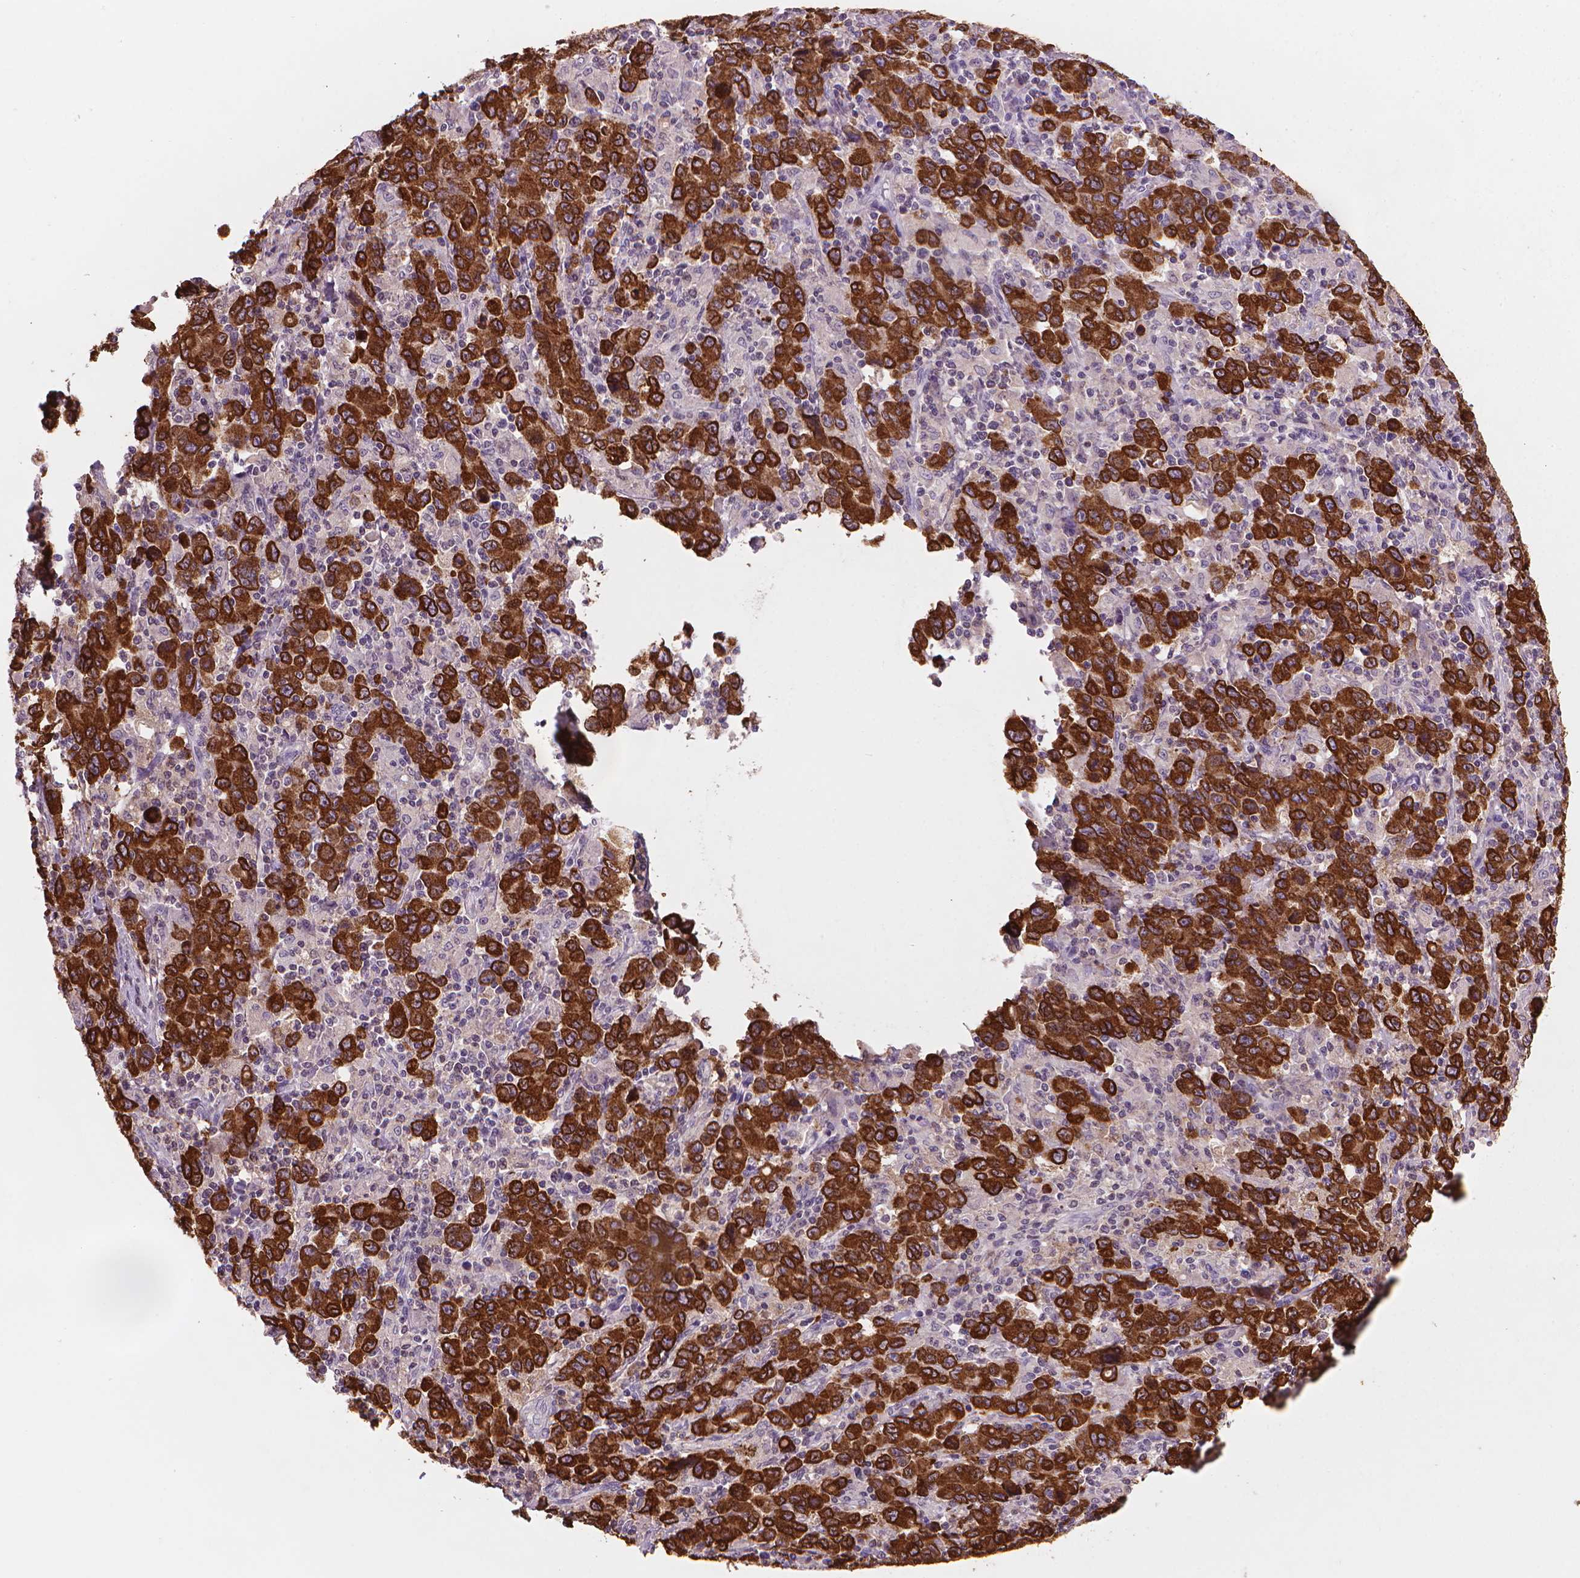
{"staining": {"intensity": "strong", "quantity": ">75%", "location": "cytoplasmic/membranous"}, "tissue": "stomach cancer", "cell_type": "Tumor cells", "image_type": "cancer", "snomed": [{"axis": "morphology", "description": "Adenocarcinoma, NOS"}, {"axis": "topography", "description": "Stomach, upper"}], "caption": "Protein analysis of stomach cancer (adenocarcinoma) tissue demonstrates strong cytoplasmic/membranous expression in approximately >75% of tumor cells.", "gene": "MUC1", "patient": {"sex": "male", "age": 69}}